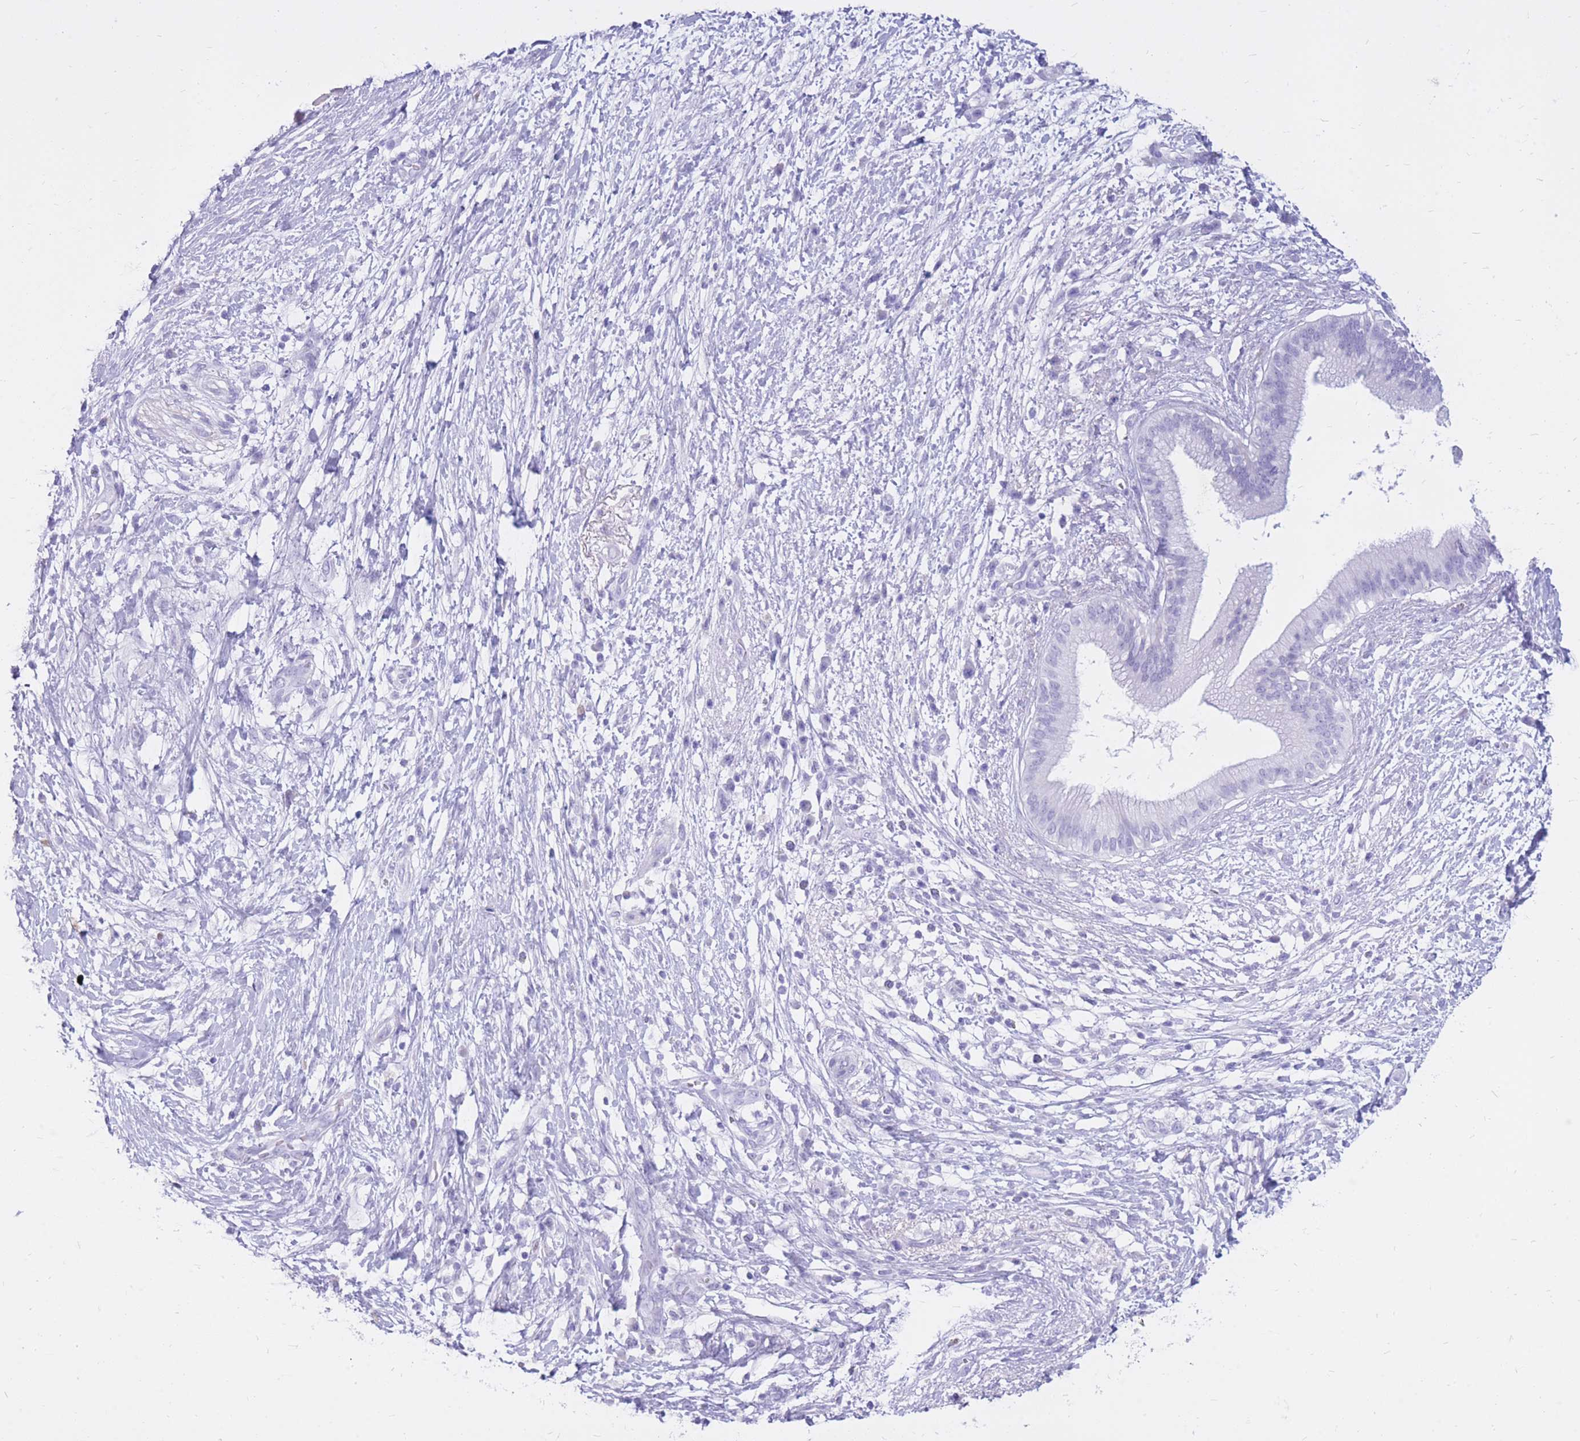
{"staining": {"intensity": "negative", "quantity": "none", "location": "none"}, "tissue": "pancreatic cancer", "cell_type": "Tumor cells", "image_type": "cancer", "snomed": [{"axis": "morphology", "description": "Adenocarcinoma, NOS"}, {"axis": "topography", "description": "Pancreas"}], "caption": "Tumor cells are negative for brown protein staining in adenocarcinoma (pancreatic). (Brightfield microscopy of DAB (3,3'-diaminobenzidine) immunohistochemistry at high magnification).", "gene": "CYP21A2", "patient": {"sex": "female", "age": 72}}